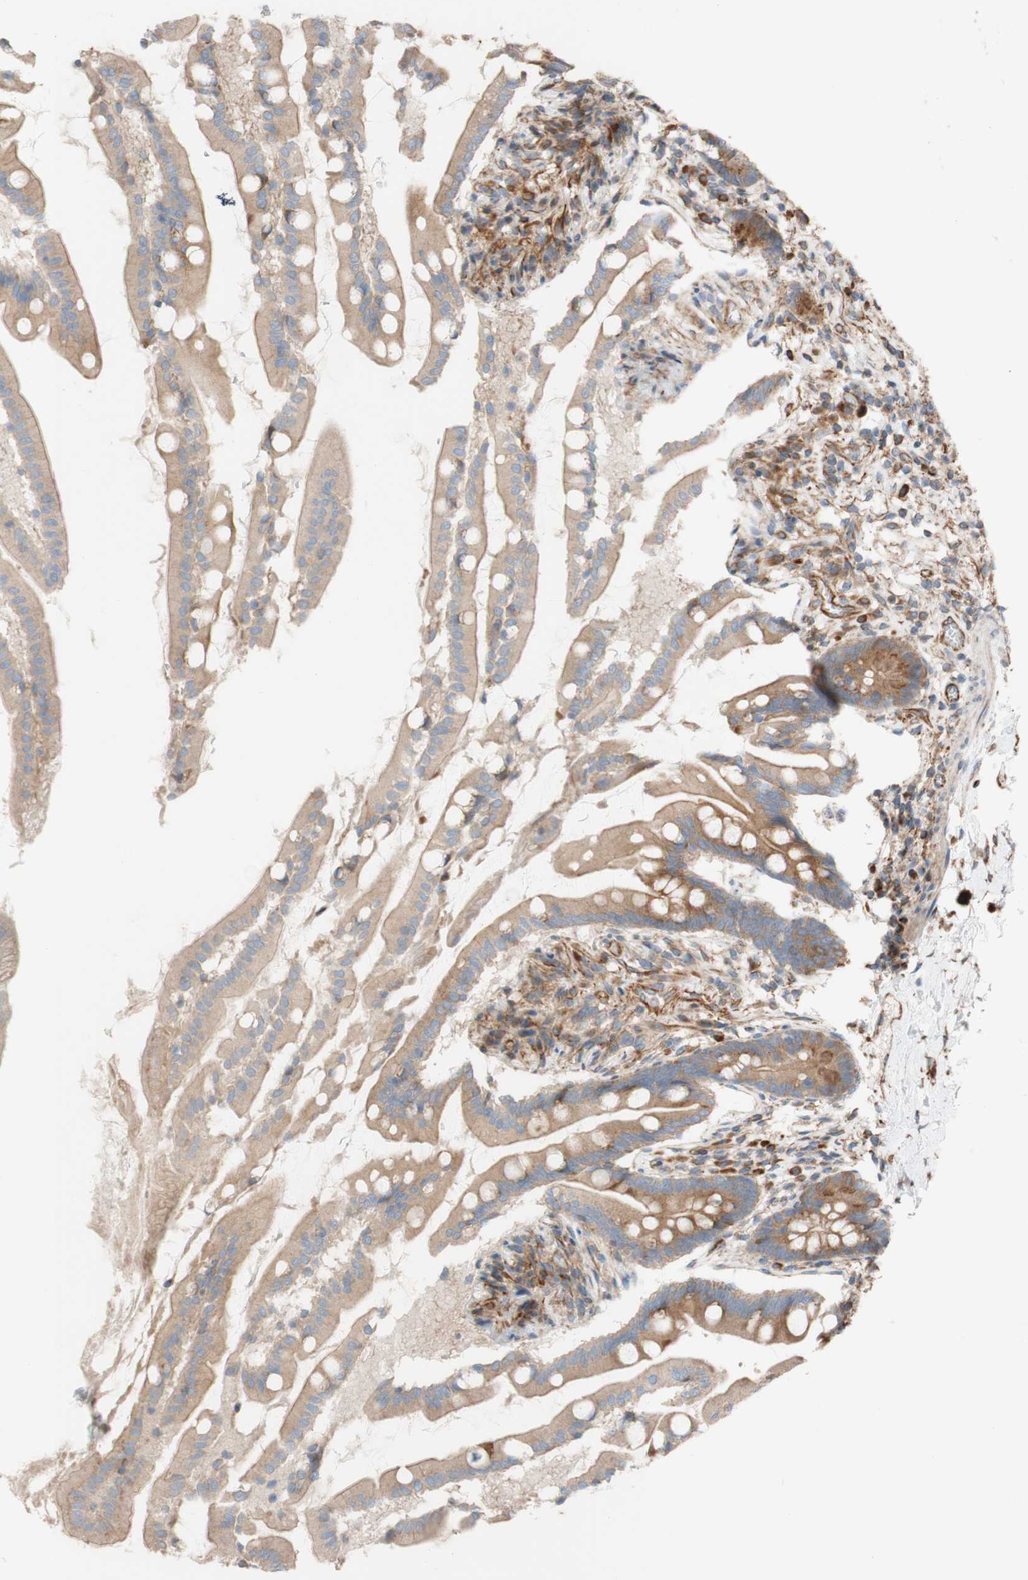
{"staining": {"intensity": "moderate", "quantity": ">75%", "location": "cytoplasmic/membranous"}, "tissue": "small intestine", "cell_type": "Glandular cells", "image_type": "normal", "snomed": [{"axis": "morphology", "description": "Normal tissue, NOS"}, {"axis": "topography", "description": "Small intestine"}], "caption": "Immunohistochemistry (IHC) of benign human small intestine displays medium levels of moderate cytoplasmic/membranous staining in approximately >75% of glandular cells. (DAB IHC with brightfield microscopy, high magnification).", "gene": "C1orf43", "patient": {"sex": "female", "age": 56}}